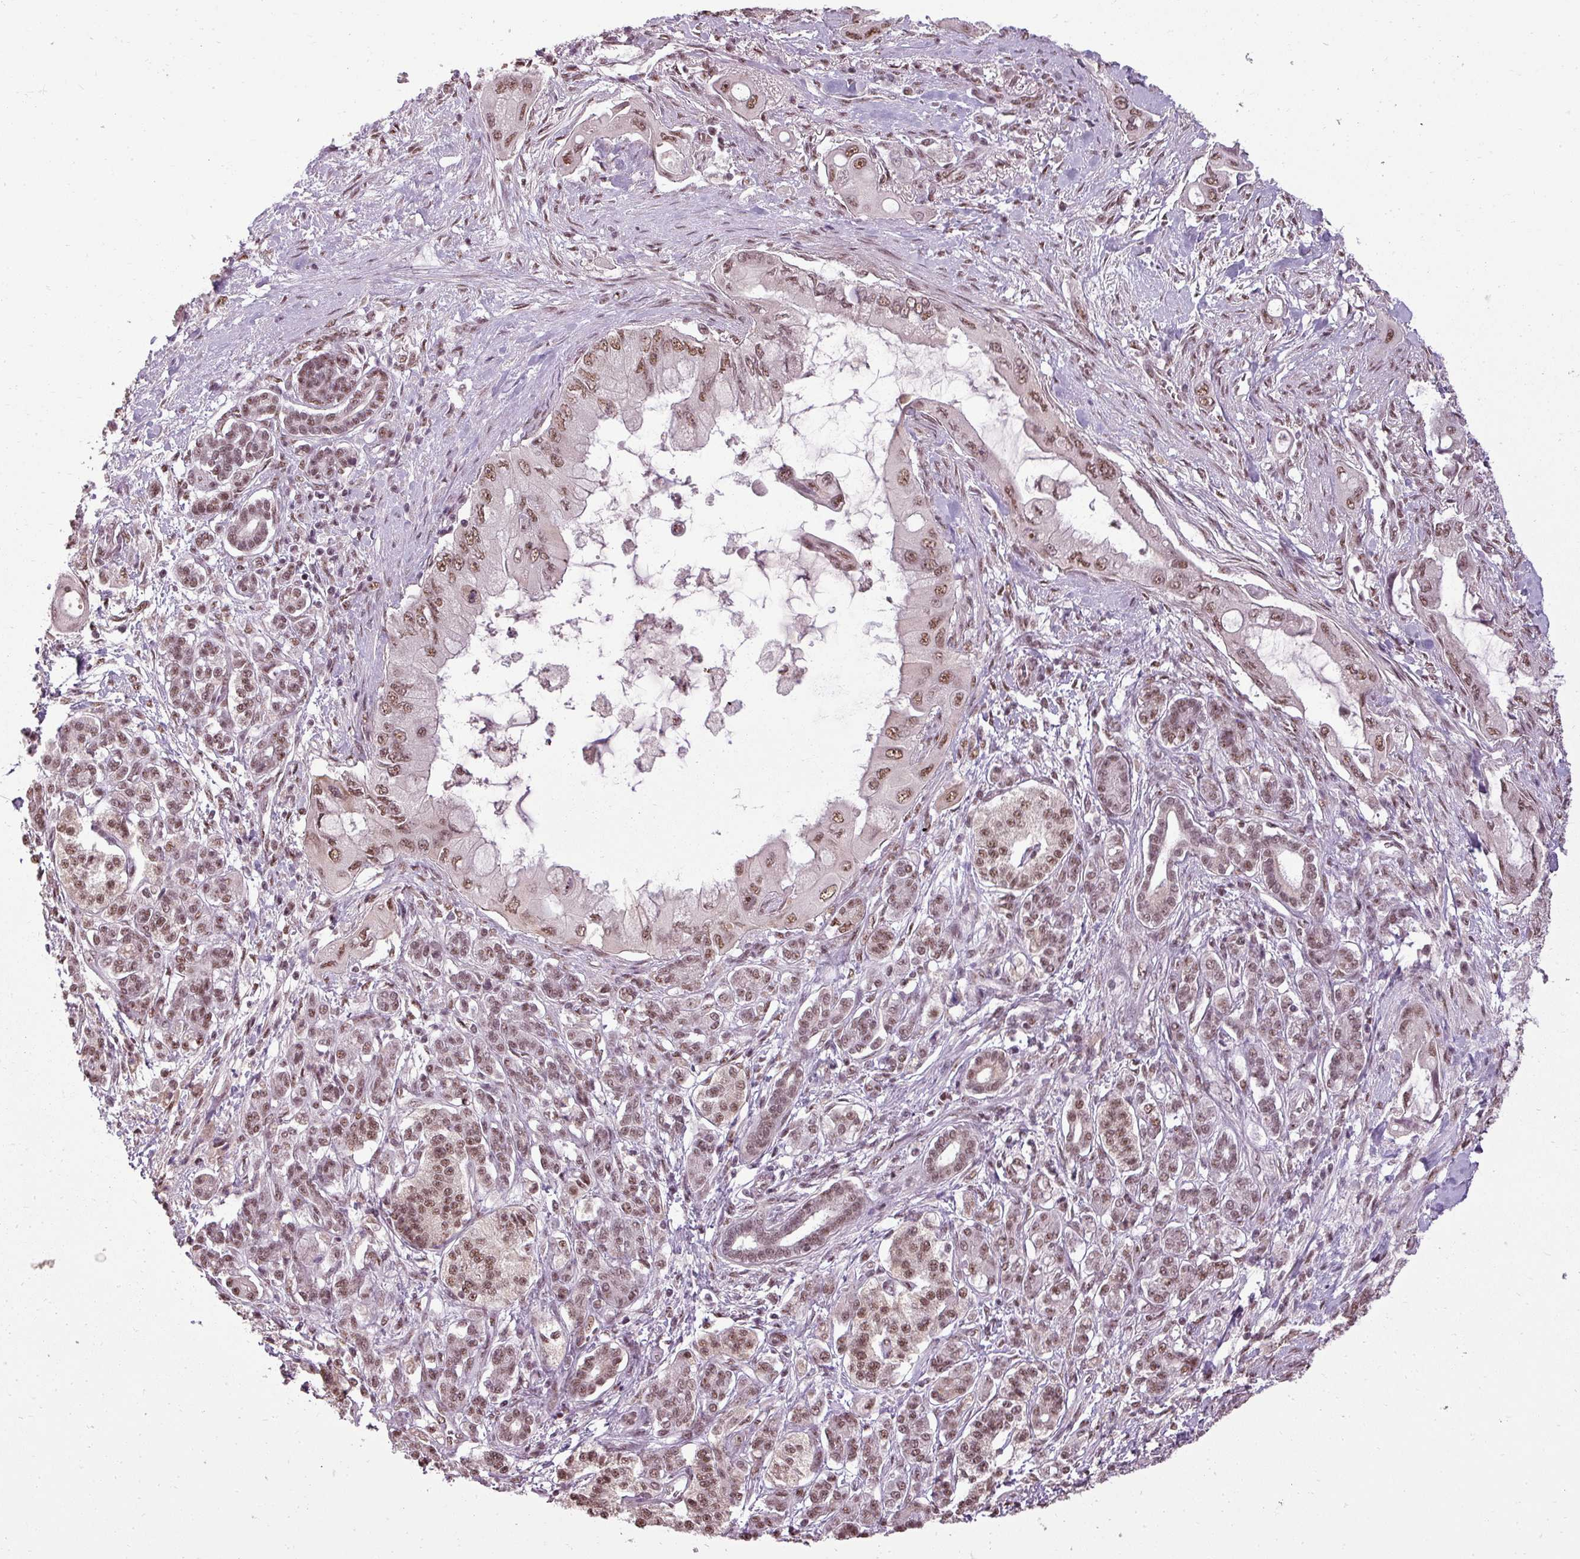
{"staining": {"intensity": "moderate", "quantity": ">75%", "location": "nuclear"}, "tissue": "pancreatic cancer", "cell_type": "Tumor cells", "image_type": "cancer", "snomed": [{"axis": "morphology", "description": "Adenocarcinoma, NOS"}, {"axis": "topography", "description": "Pancreas"}], "caption": "Tumor cells display moderate nuclear expression in approximately >75% of cells in pancreatic adenocarcinoma.", "gene": "BCAS3", "patient": {"sex": "male", "age": 57}}